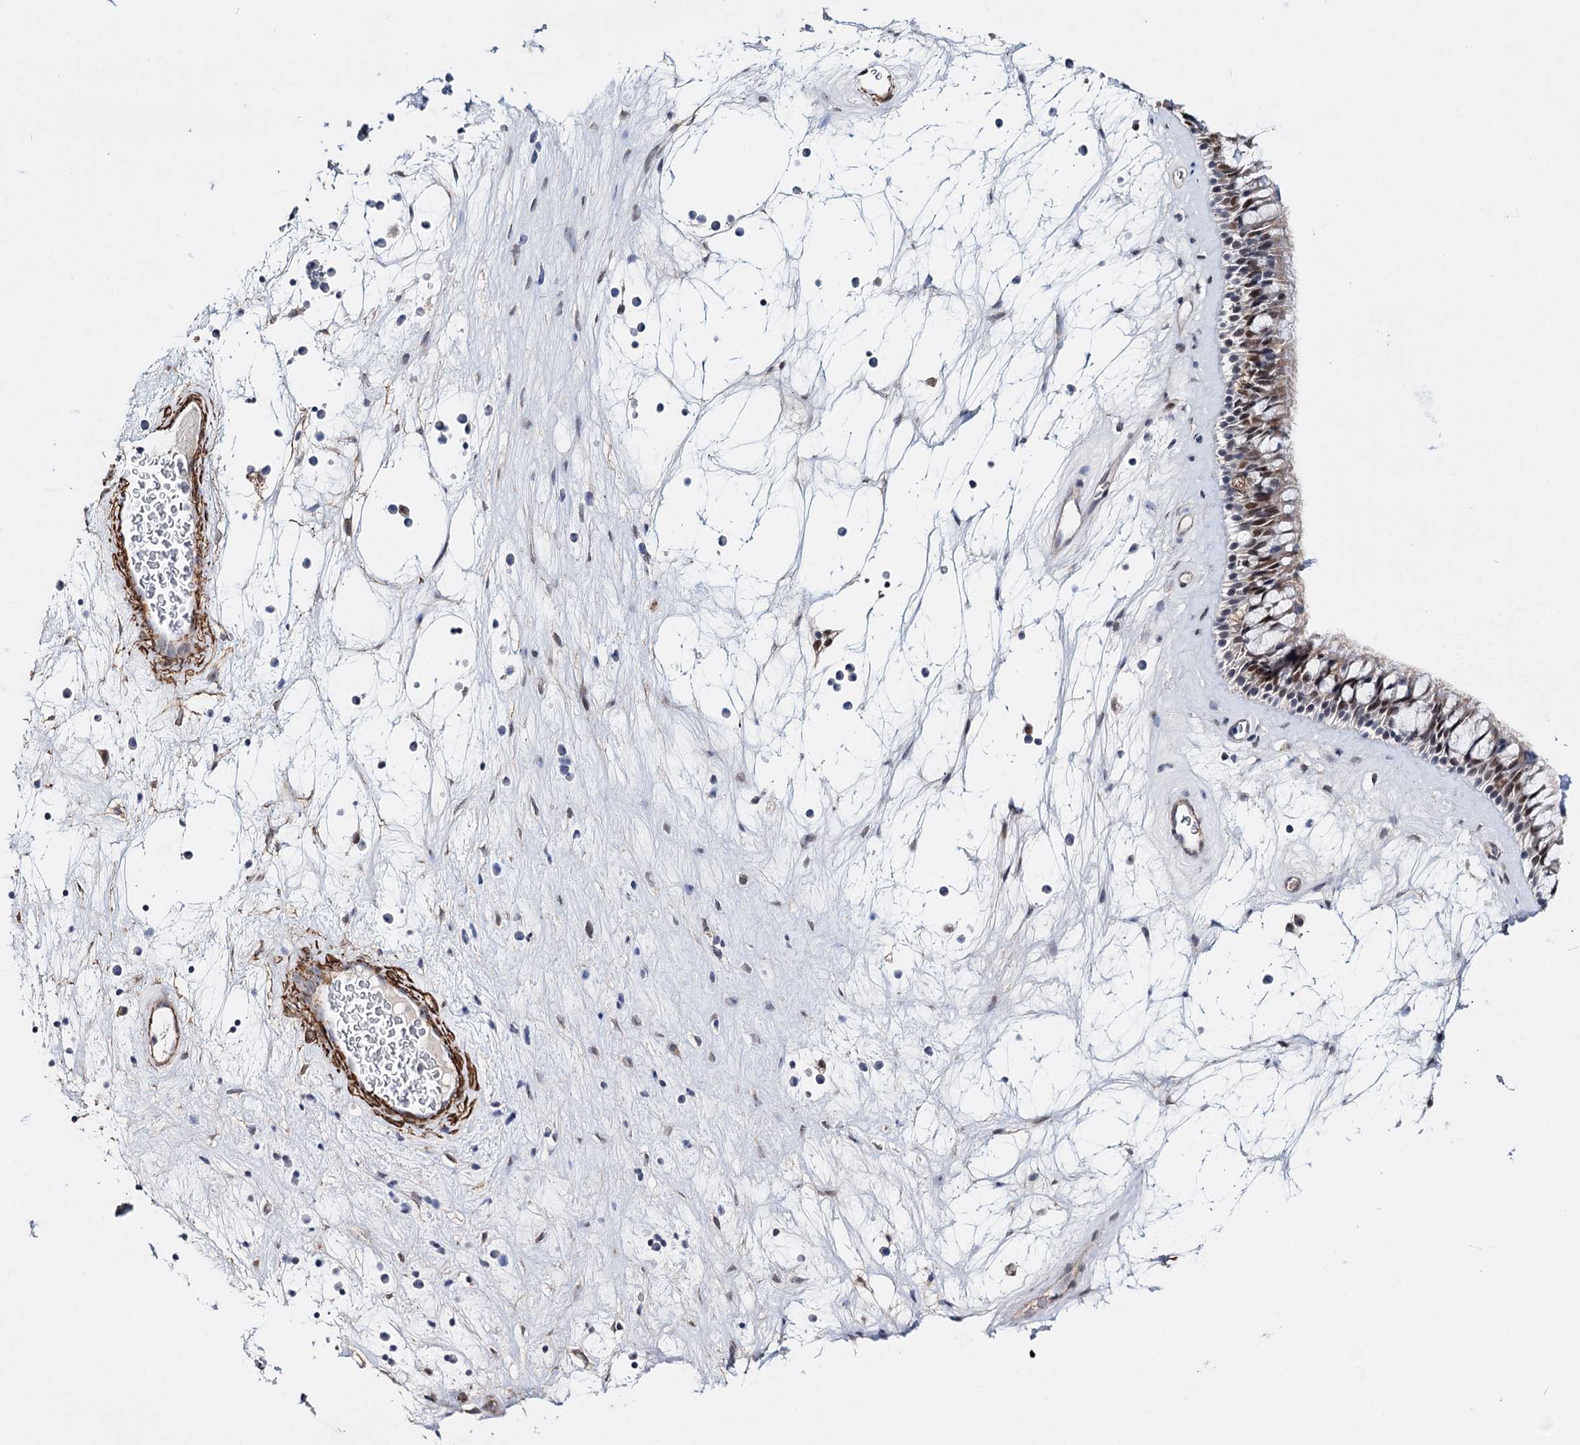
{"staining": {"intensity": "weak", "quantity": "<25%", "location": "nuclear"}, "tissue": "nasopharynx", "cell_type": "Respiratory epithelial cells", "image_type": "normal", "snomed": [{"axis": "morphology", "description": "Normal tissue, NOS"}, {"axis": "topography", "description": "Nasopharynx"}], "caption": "Respiratory epithelial cells are negative for protein expression in benign human nasopharynx.", "gene": "CFAP46", "patient": {"sex": "male", "age": 64}}